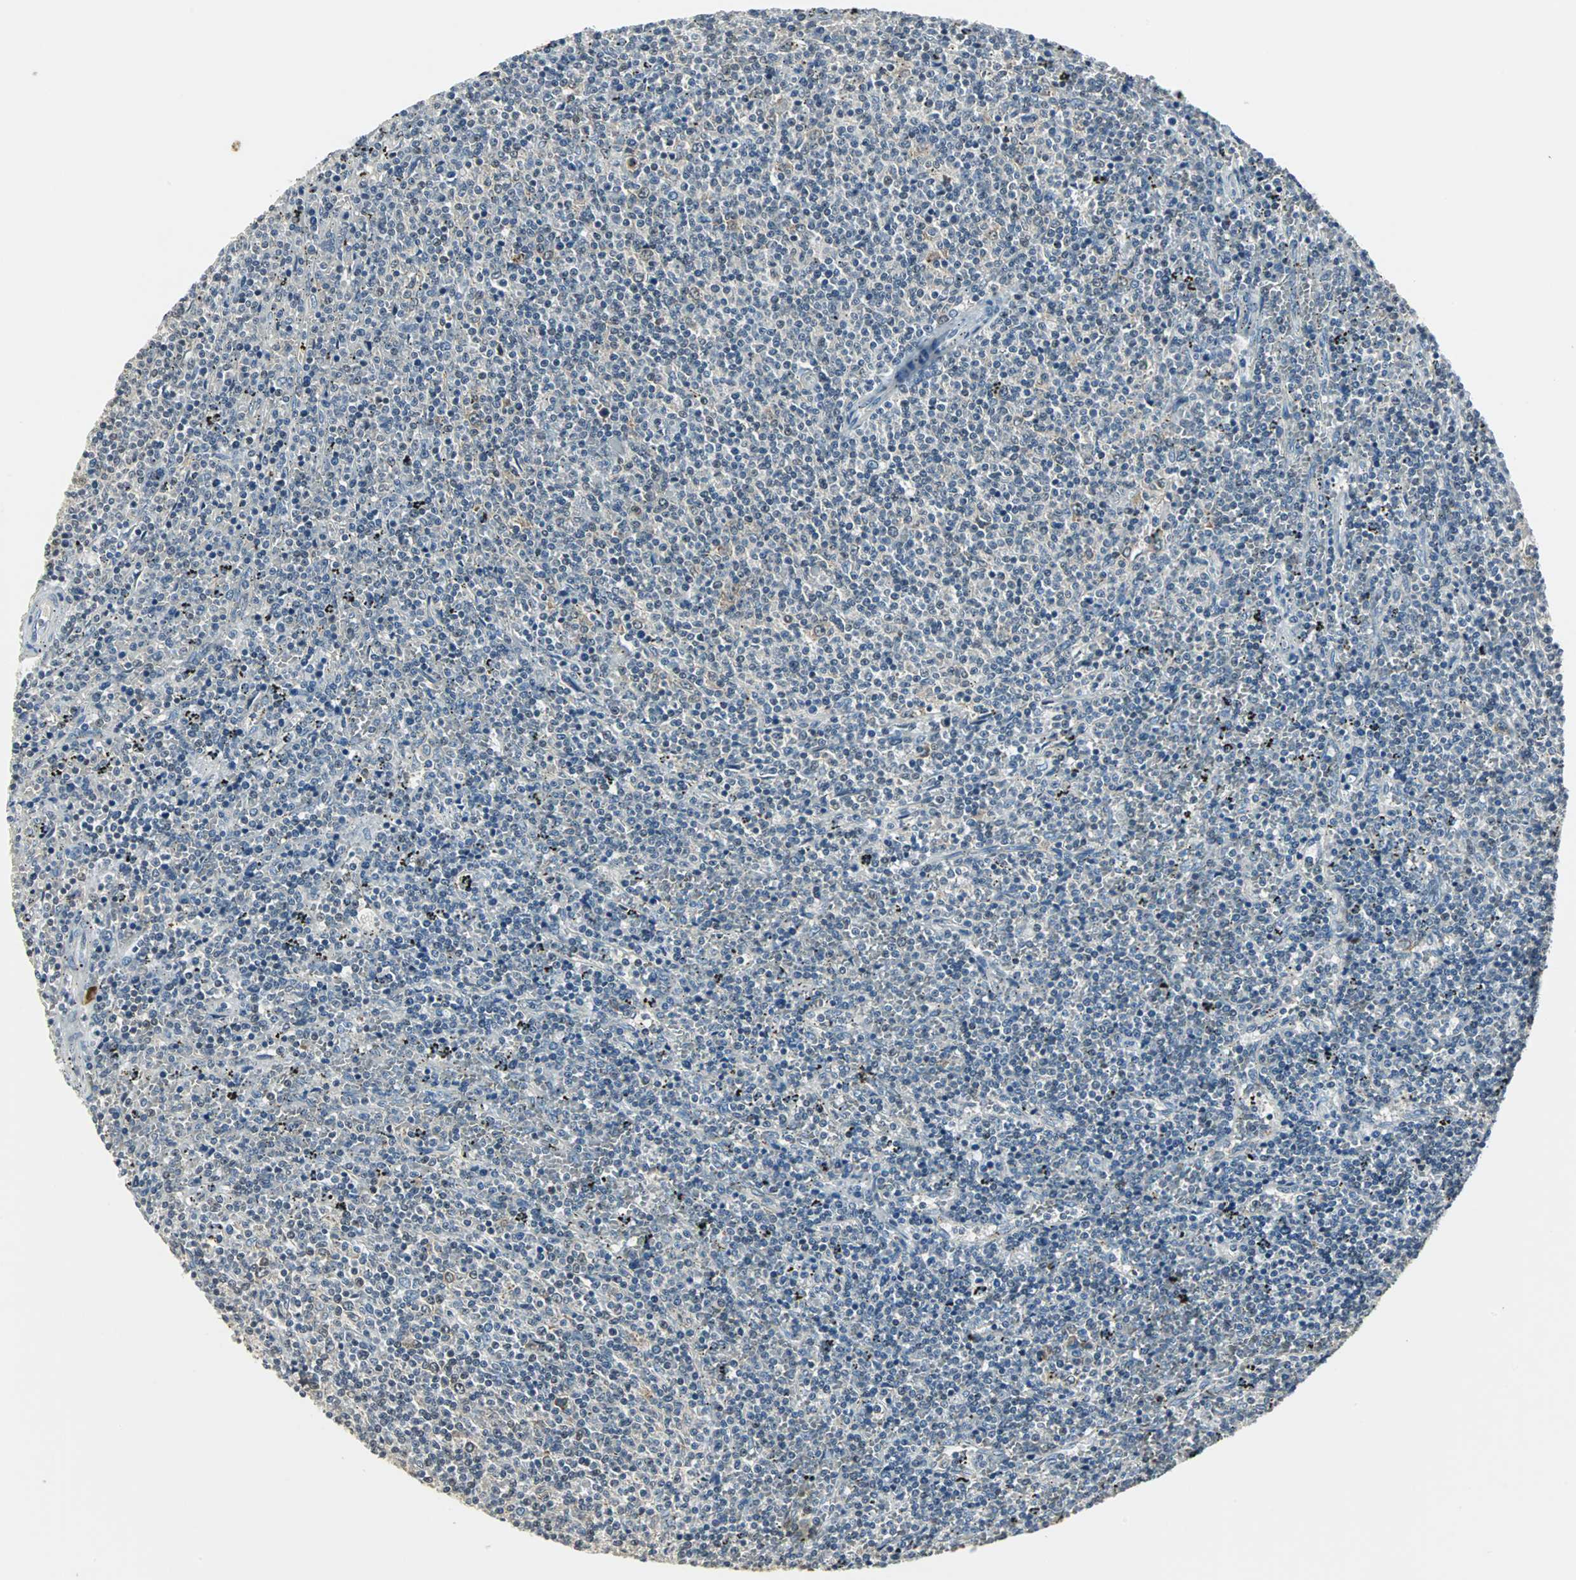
{"staining": {"intensity": "negative", "quantity": "none", "location": "none"}, "tissue": "lymphoma", "cell_type": "Tumor cells", "image_type": "cancer", "snomed": [{"axis": "morphology", "description": "Malignant lymphoma, non-Hodgkin's type, Low grade"}, {"axis": "topography", "description": "Spleen"}], "caption": "Photomicrograph shows no protein expression in tumor cells of lymphoma tissue.", "gene": "CCT5", "patient": {"sex": "female", "age": 50}}